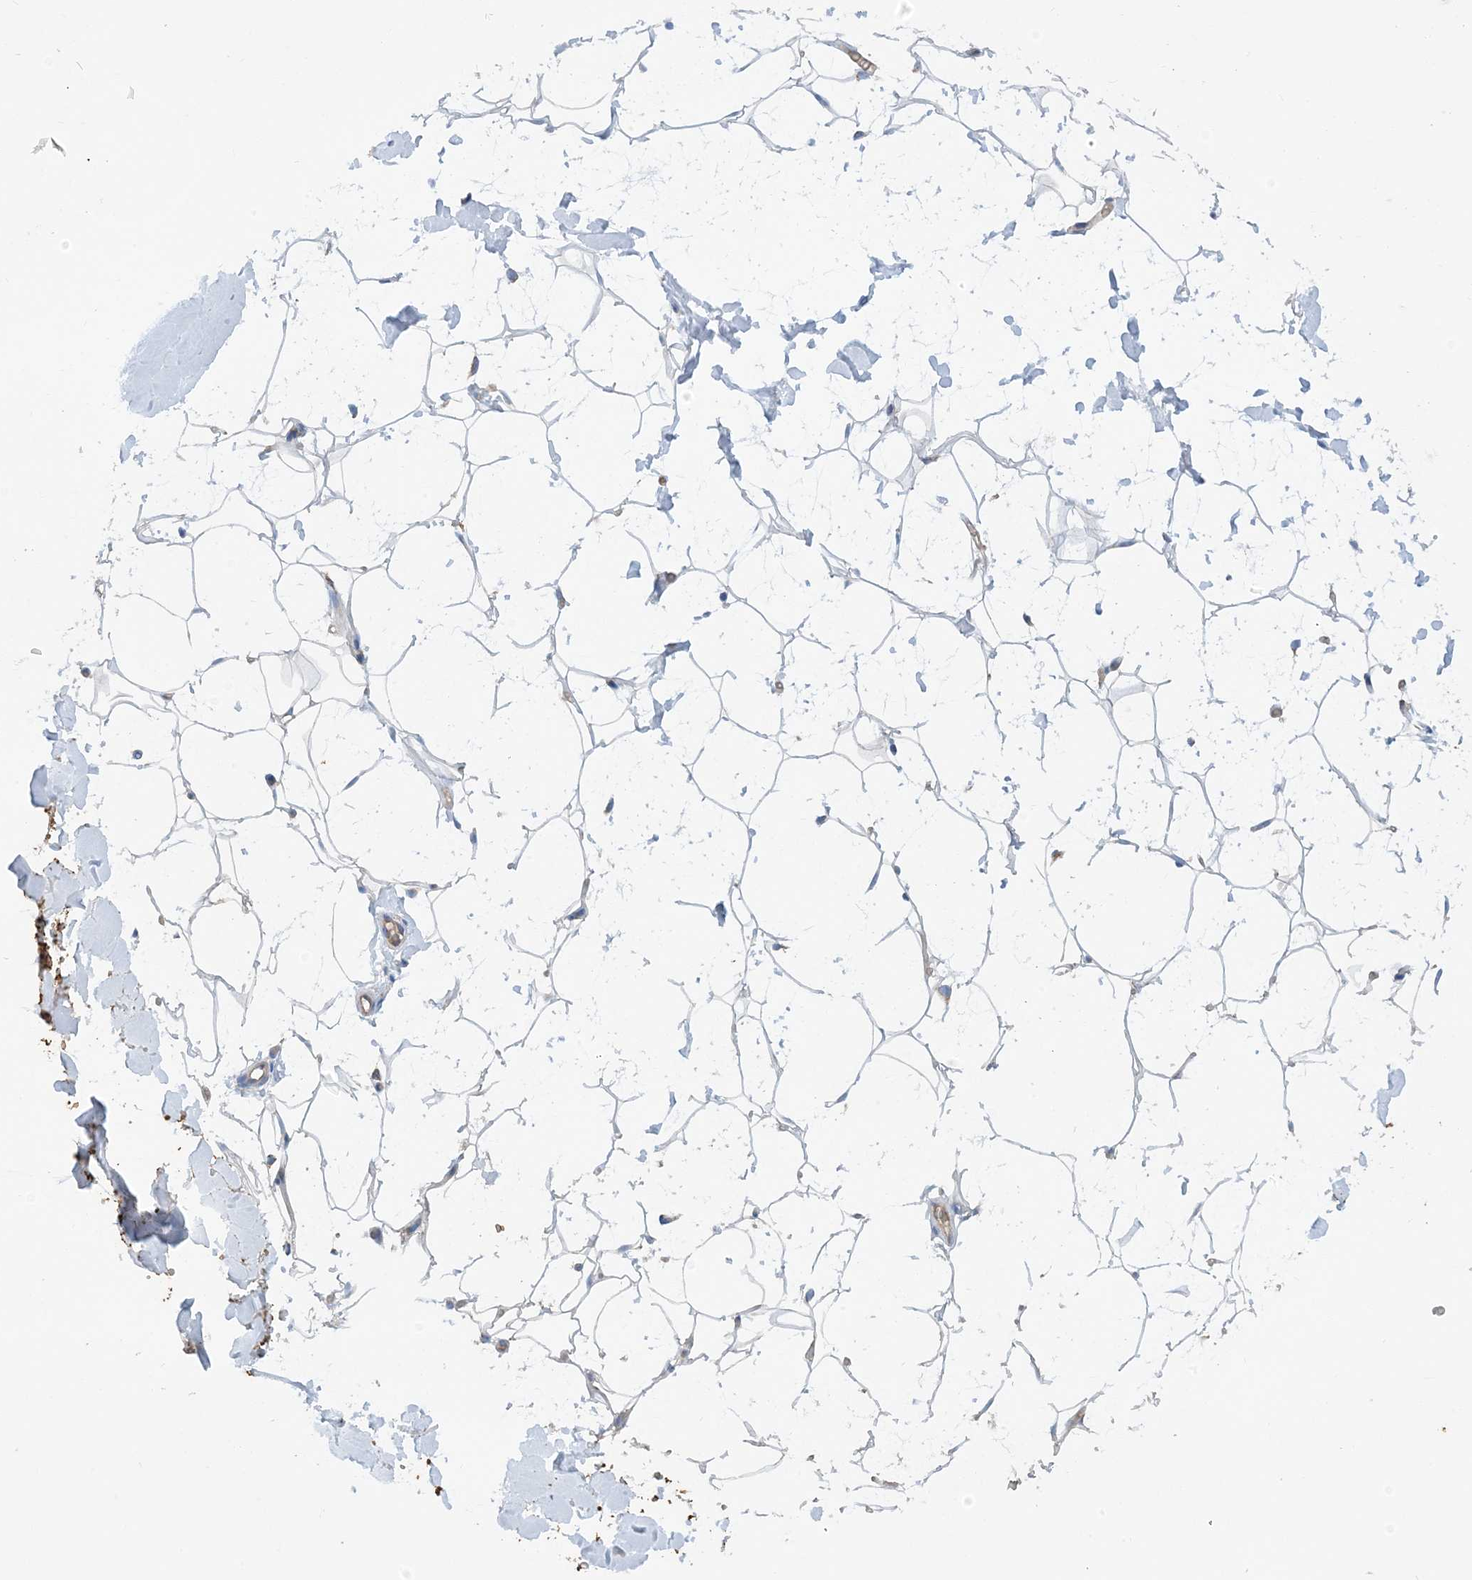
{"staining": {"intensity": "weak", "quantity": "25%-75%", "location": "cytoplasmic/membranous"}, "tissue": "adipose tissue", "cell_type": "Adipocytes", "image_type": "normal", "snomed": [{"axis": "morphology", "description": "Normal tissue, NOS"}, {"axis": "topography", "description": "Breast"}], "caption": "High-power microscopy captured an immunohistochemistry micrograph of benign adipose tissue, revealing weak cytoplasmic/membranous expression in about 25%-75% of adipocytes.", "gene": "PHOSPHO2", "patient": {"sex": "female", "age": 26}}